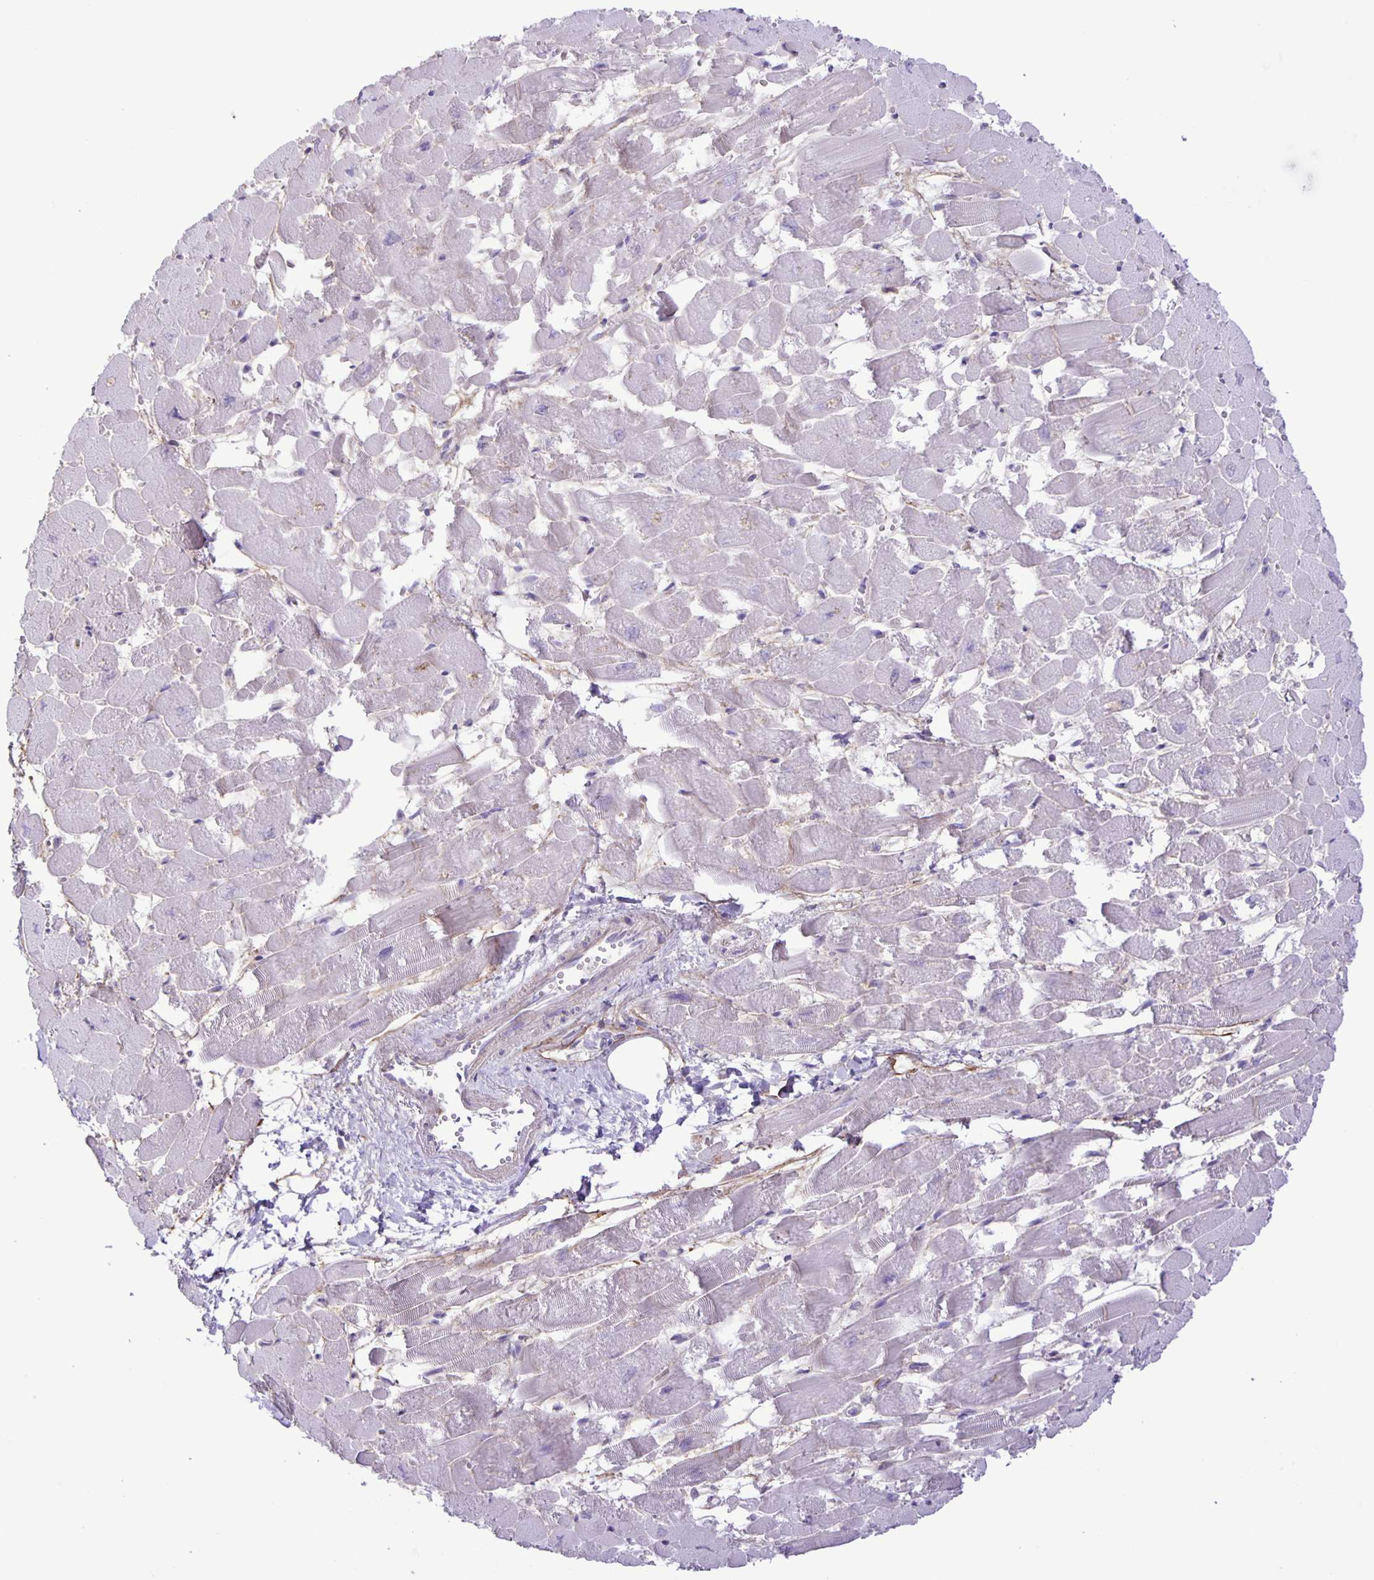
{"staining": {"intensity": "negative", "quantity": "none", "location": "none"}, "tissue": "heart muscle", "cell_type": "Cardiomyocytes", "image_type": "normal", "snomed": [{"axis": "morphology", "description": "Normal tissue, NOS"}, {"axis": "topography", "description": "Heart"}], "caption": "High power microscopy photomicrograph of an immunohistochemistry image of benign heart muscle, revealing no significant expression in cardiomyocytes.", "gene": "ADCK1", "patient": {"sex": "female", "age": 52}}